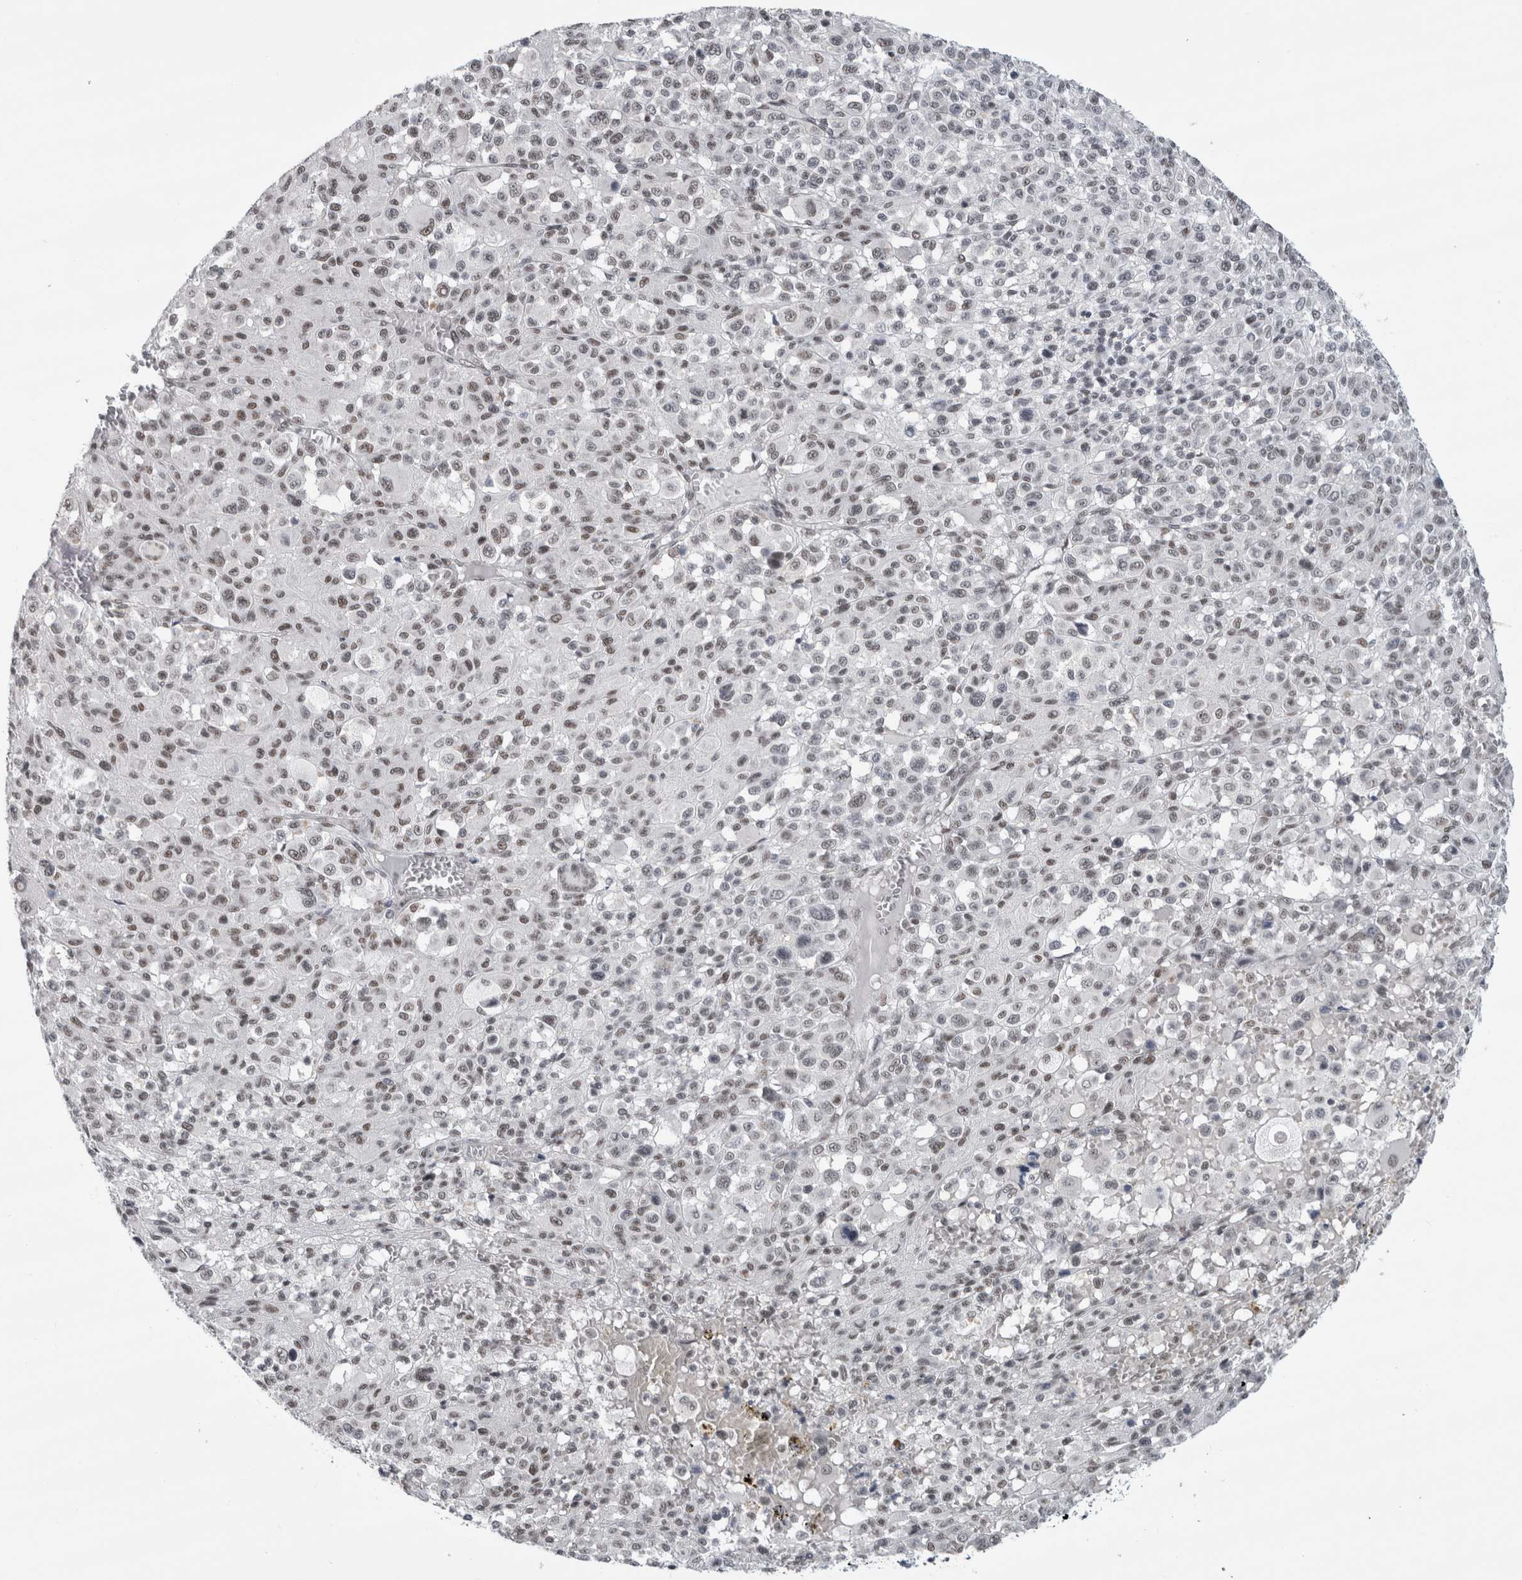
{"staining": {"intensity": "weak", "quantity": ">75%", "location": "nuclear"}, "tissue": "melanoma", "cell_type": "Tumor cells", "image_type": "cancer", "snomed": [{"axis": "morphology", "description": "Malignant melanoma, Metastatic site"}, {"axis": "topography", "description": "Skin"}], "caption": "An immunohistochemistry photomicrograph of neoplastic tissue is shown. Protein staining in brown shows weak nuclear positivity in malignant melanoma (metastatic site) within tumor cells.", "gene": "ARID4B", "patient": {"sex": "female", "age": 74}}